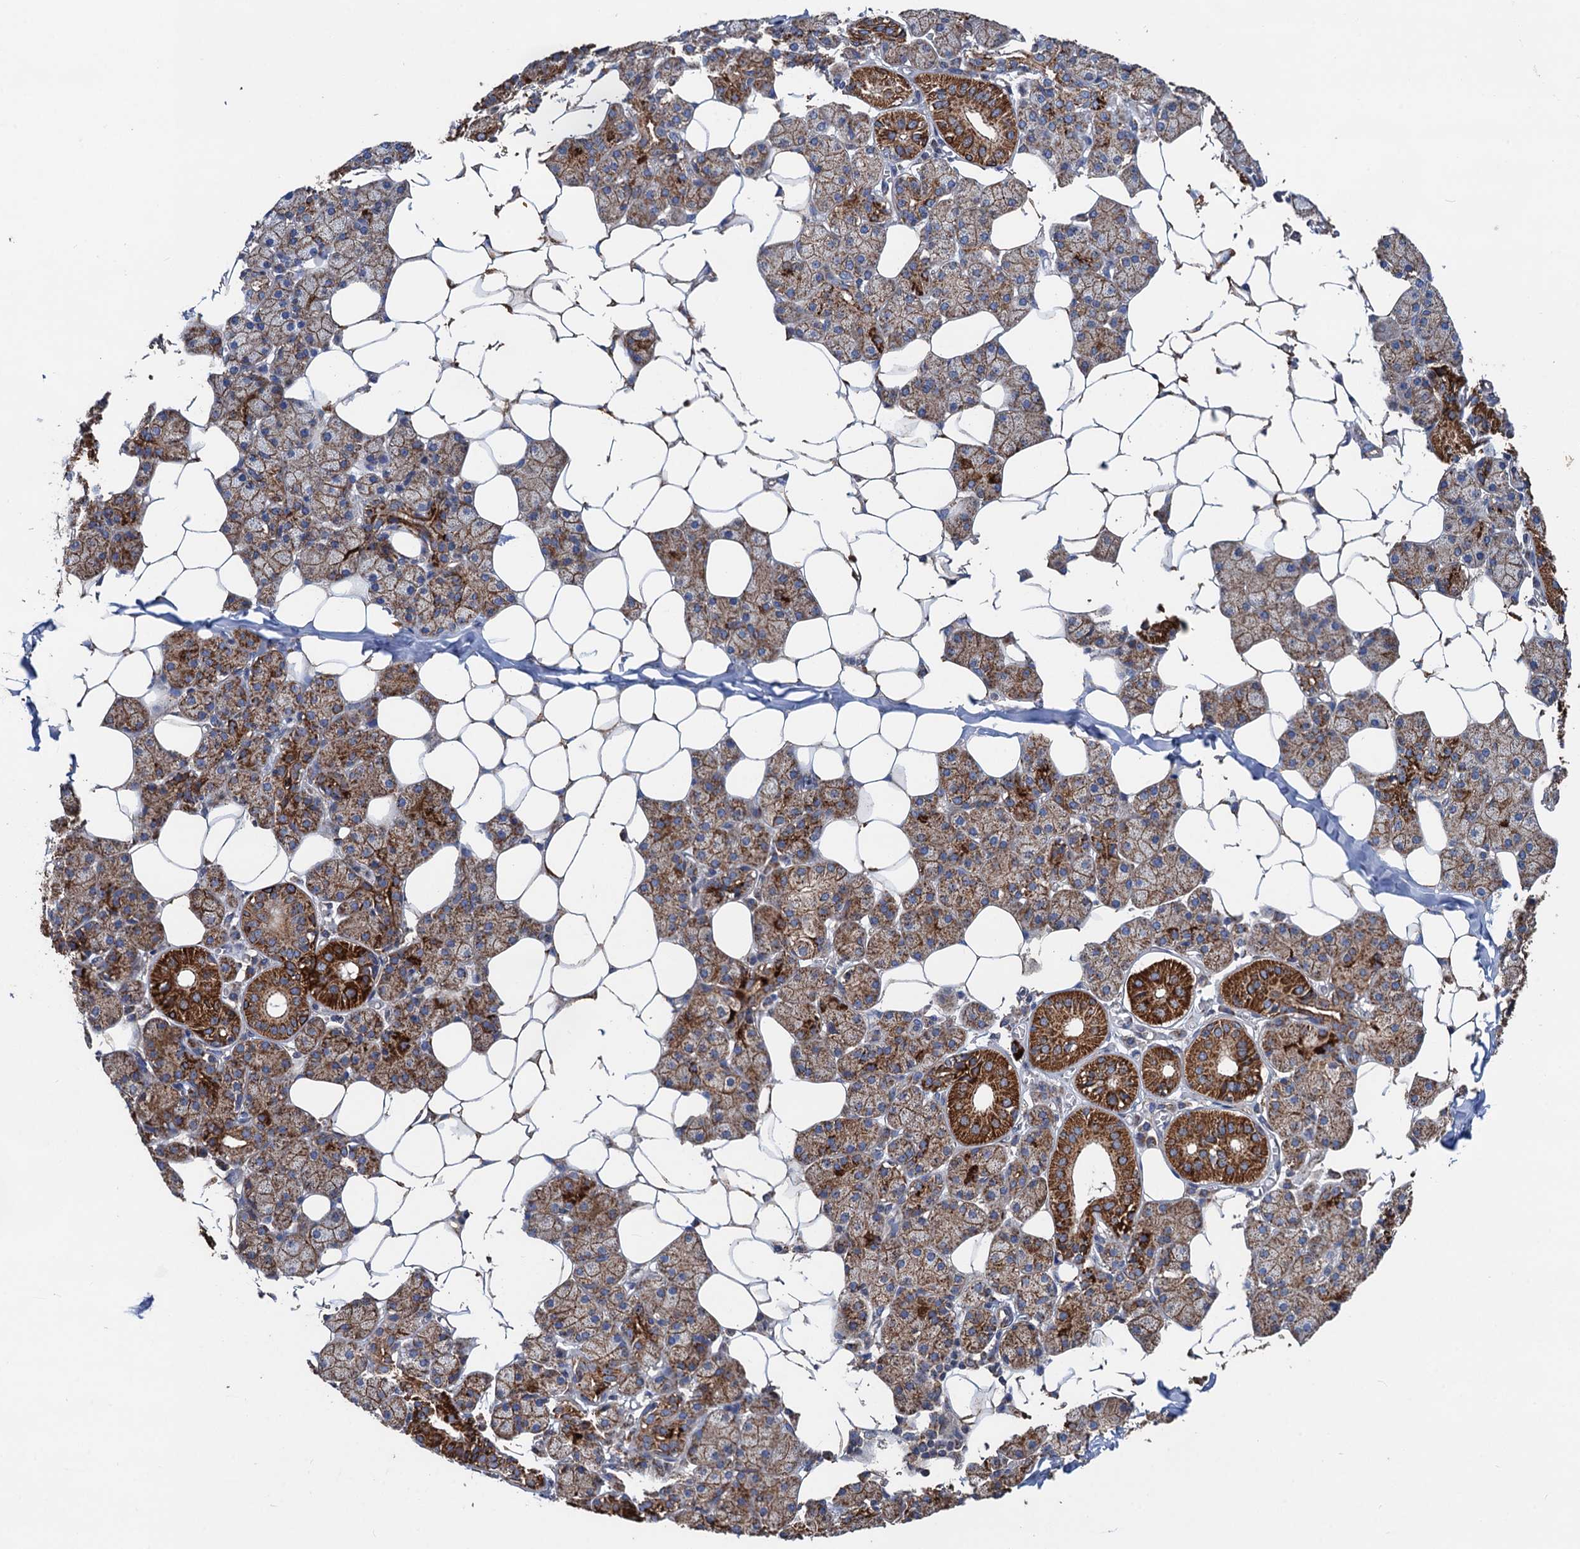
{"staining": {"intensity": "strong", "quantity": ">75%", "location": "cytoplasmic/membranous"}, "tissue": "salivary gland", "cell_type": "Glandular cells", "image_type": "normal", "snomed": [{"axis": "morphology", "description": "Normal tissue, NOS"}, {"axis": "topography", "description": "Salivary gland"}], "caption": "Protein staining of normal salivary gland shows strong cytoplasmic/membranous expression in approximately >75% of glandular cells.", "gene": "DGLUCY", "patient": {"sex": "female", "age": 33}}